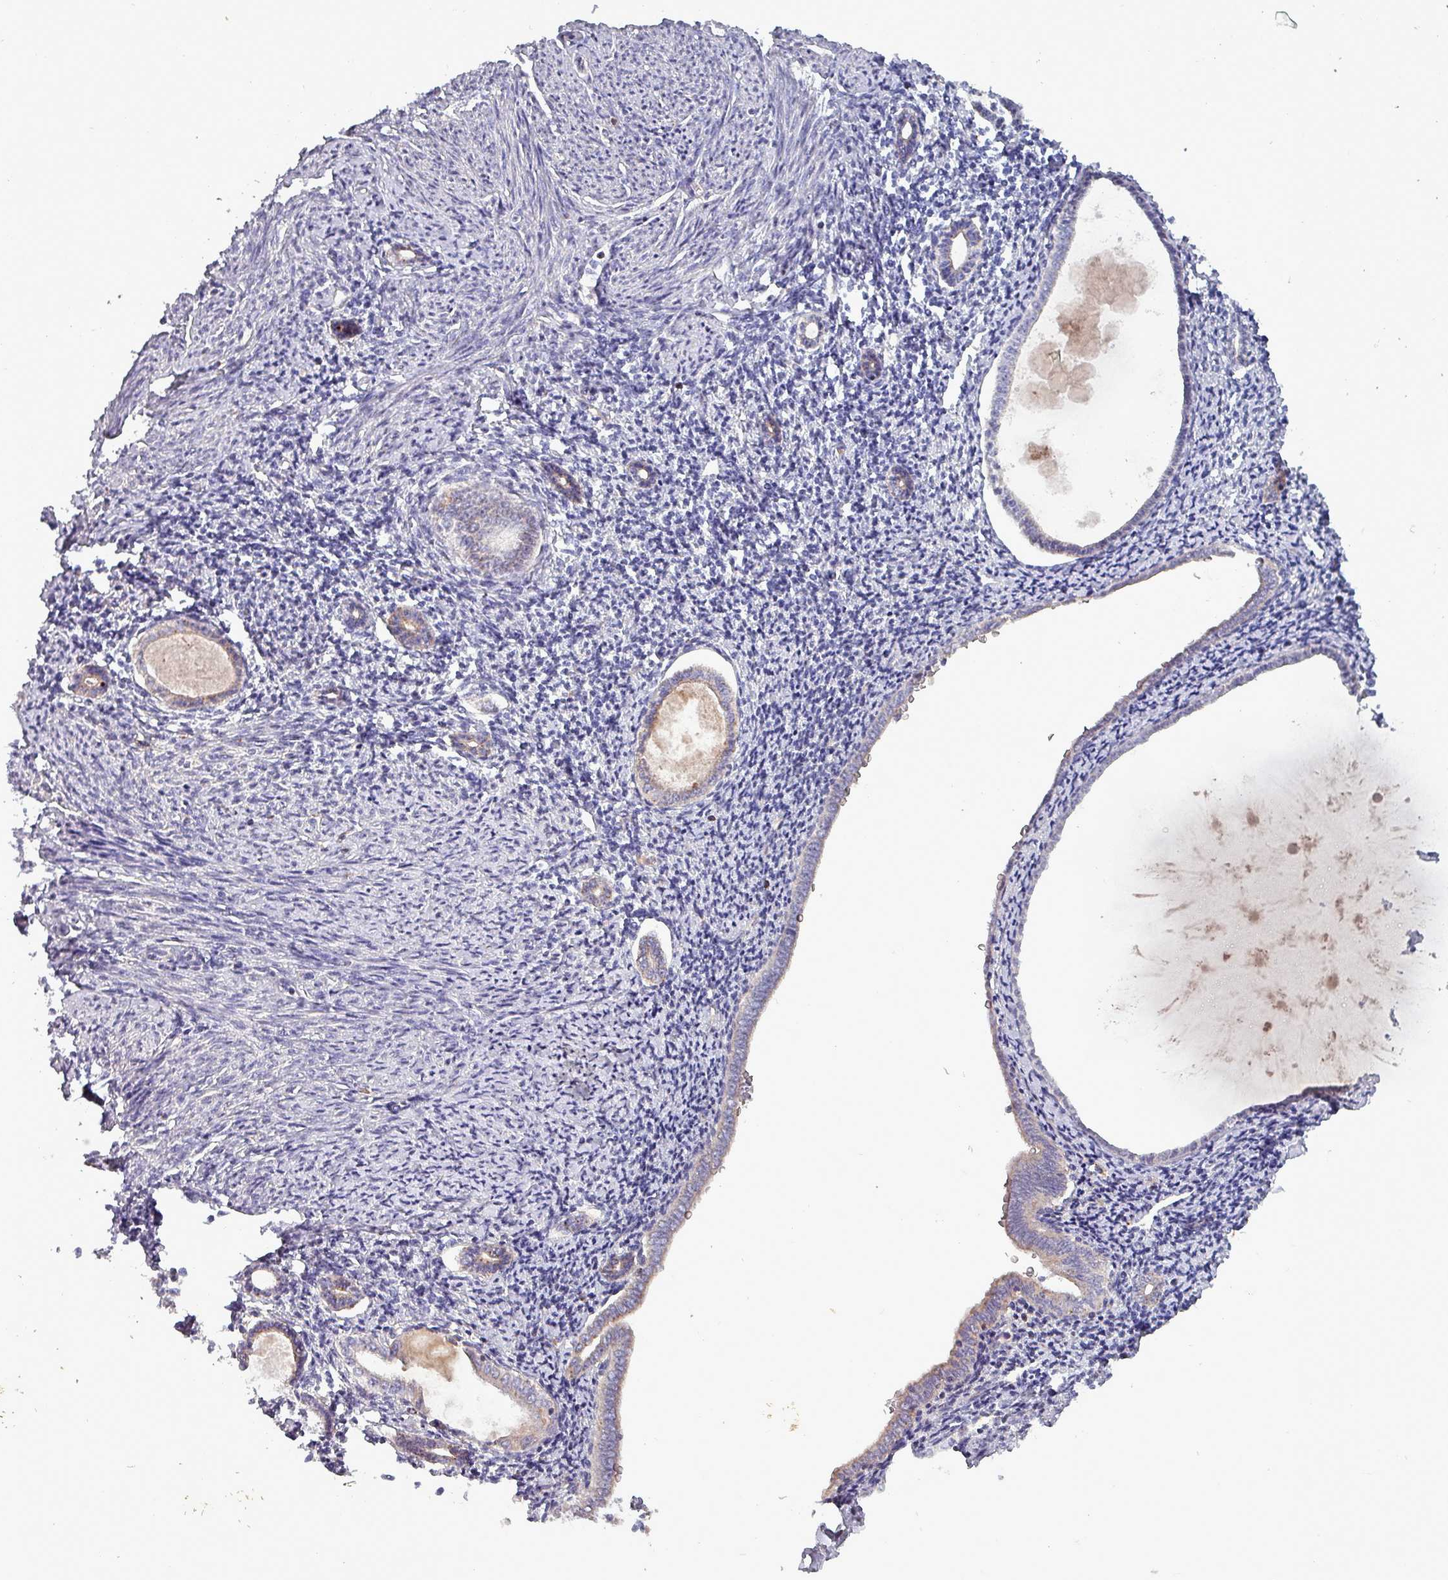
{"staining": {"intensity": "weak", "quantity": "<25%", "location": "cytoplasmic/membranous"}, "tissue": "endometrium", "cell_type": "Cells in endometrial stroma", "image_type": "normal", "snomed": [{"axis": "morphology", "description": "Normal tissue, NOS"}, {"axis": "topography", "description": "Endometrium"}], "caption": "DAB (3,3'-diaminobenzidine) immunohistochemical staining of normal endometrium shows no significant positivity in cells in endometrial stroma.", "gene": "ZNF322", "patient": {"sex": "female", "age": 63}}